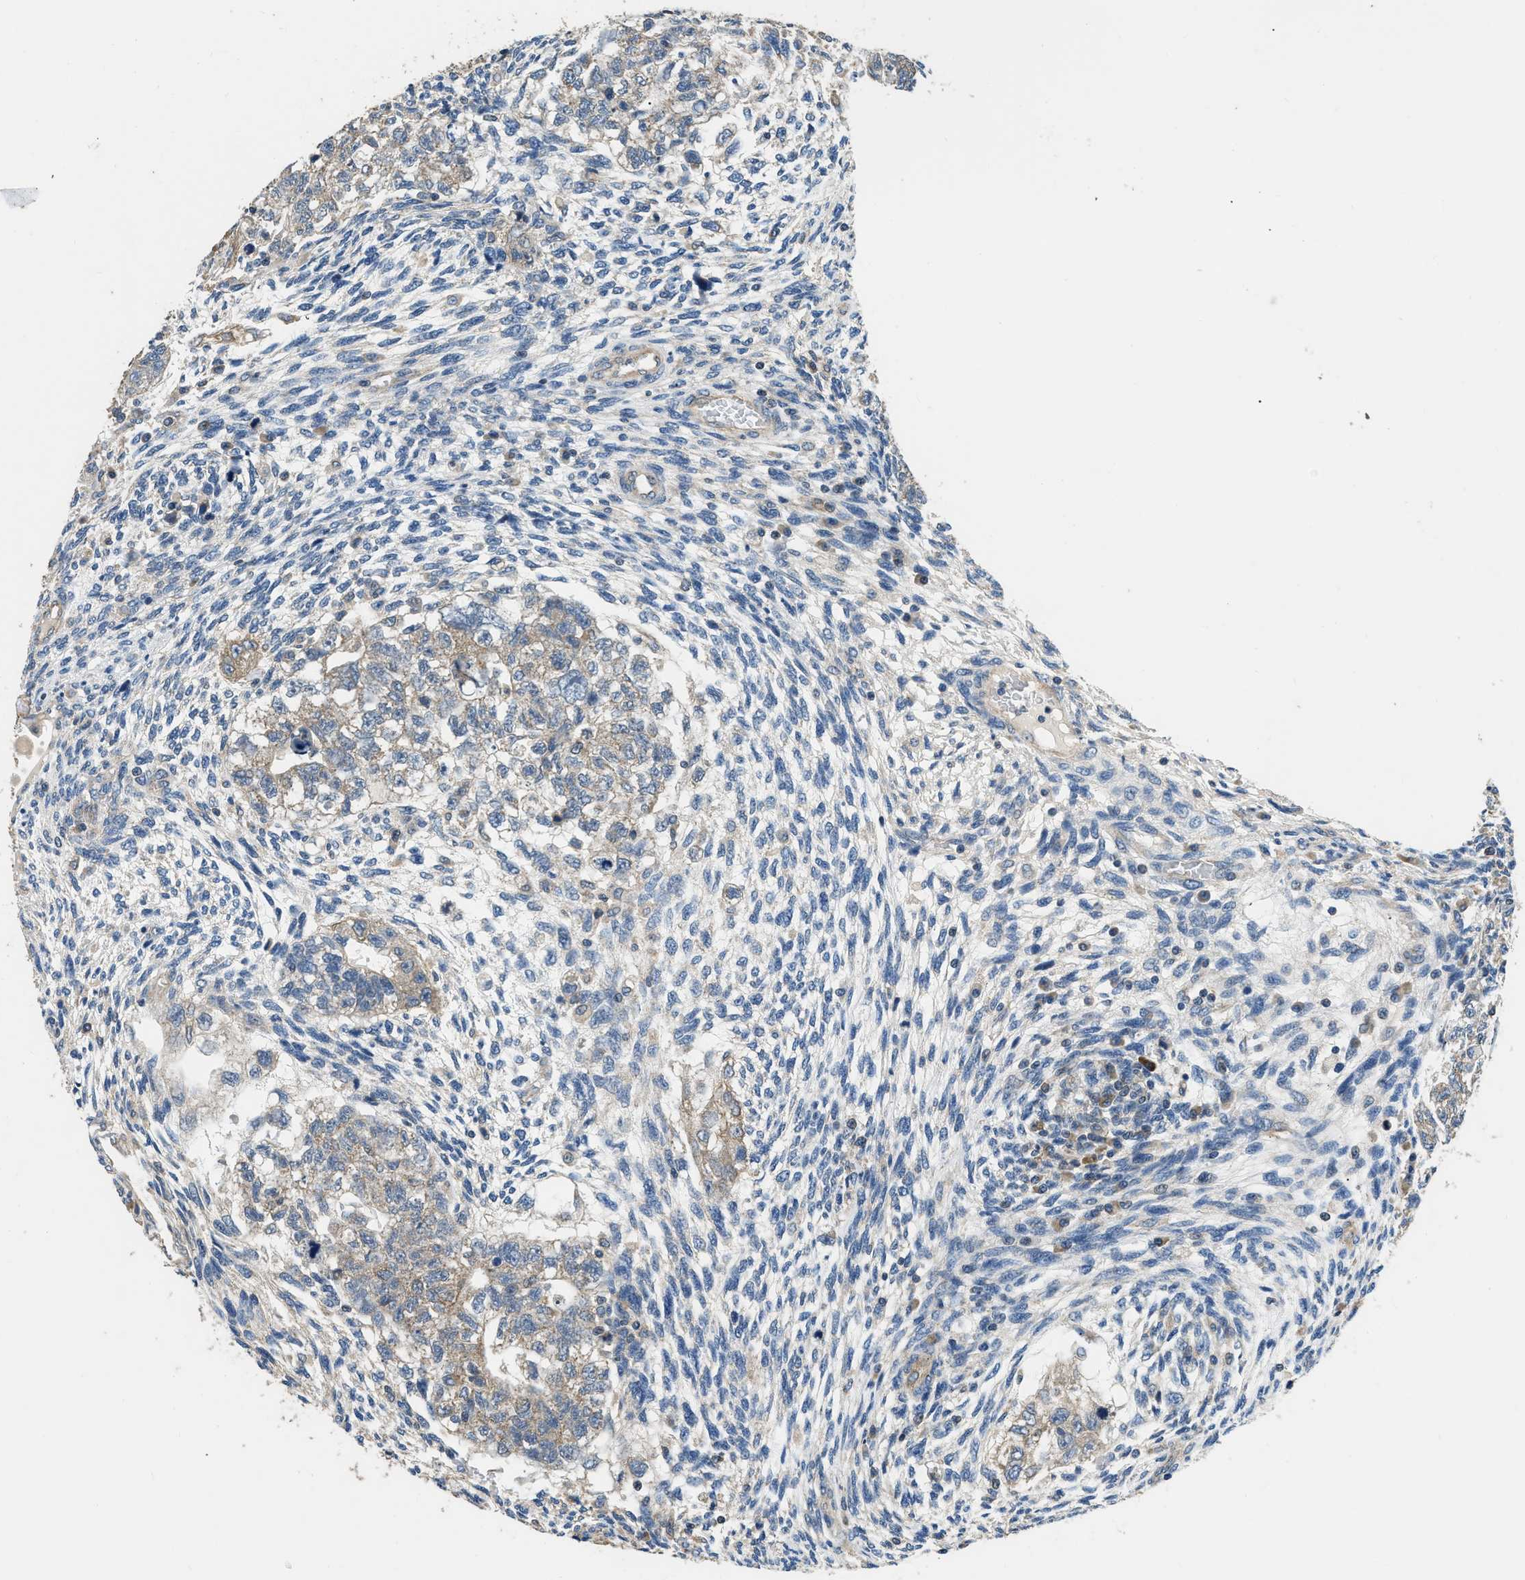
{"staining": {"intensity": "weak", "quantity": ">75%", "location": "cytoplasmic/membranous"}, "tissue": "testis cancer", "cell_type": "Tumor cells", "image_type": "cancer", "snomed": [{"axis": "morphology", "description": "Normal tissue, NOS"}, {"axis": "morphology", "description": "Carcinoma, Embryonal, NOS"}, {"axis": "topography", "description": "Testis"}], "caption": "Immunohistochemistry photomicrograph of testis embryonal carcinoma stained for a protein (brown), which demonstrates low levels of weak cytoplasmic/membranous positivity in about >75% of tumor cells.", "gene": "SSH2", "patient": {"sex": "male", "age": 36}}